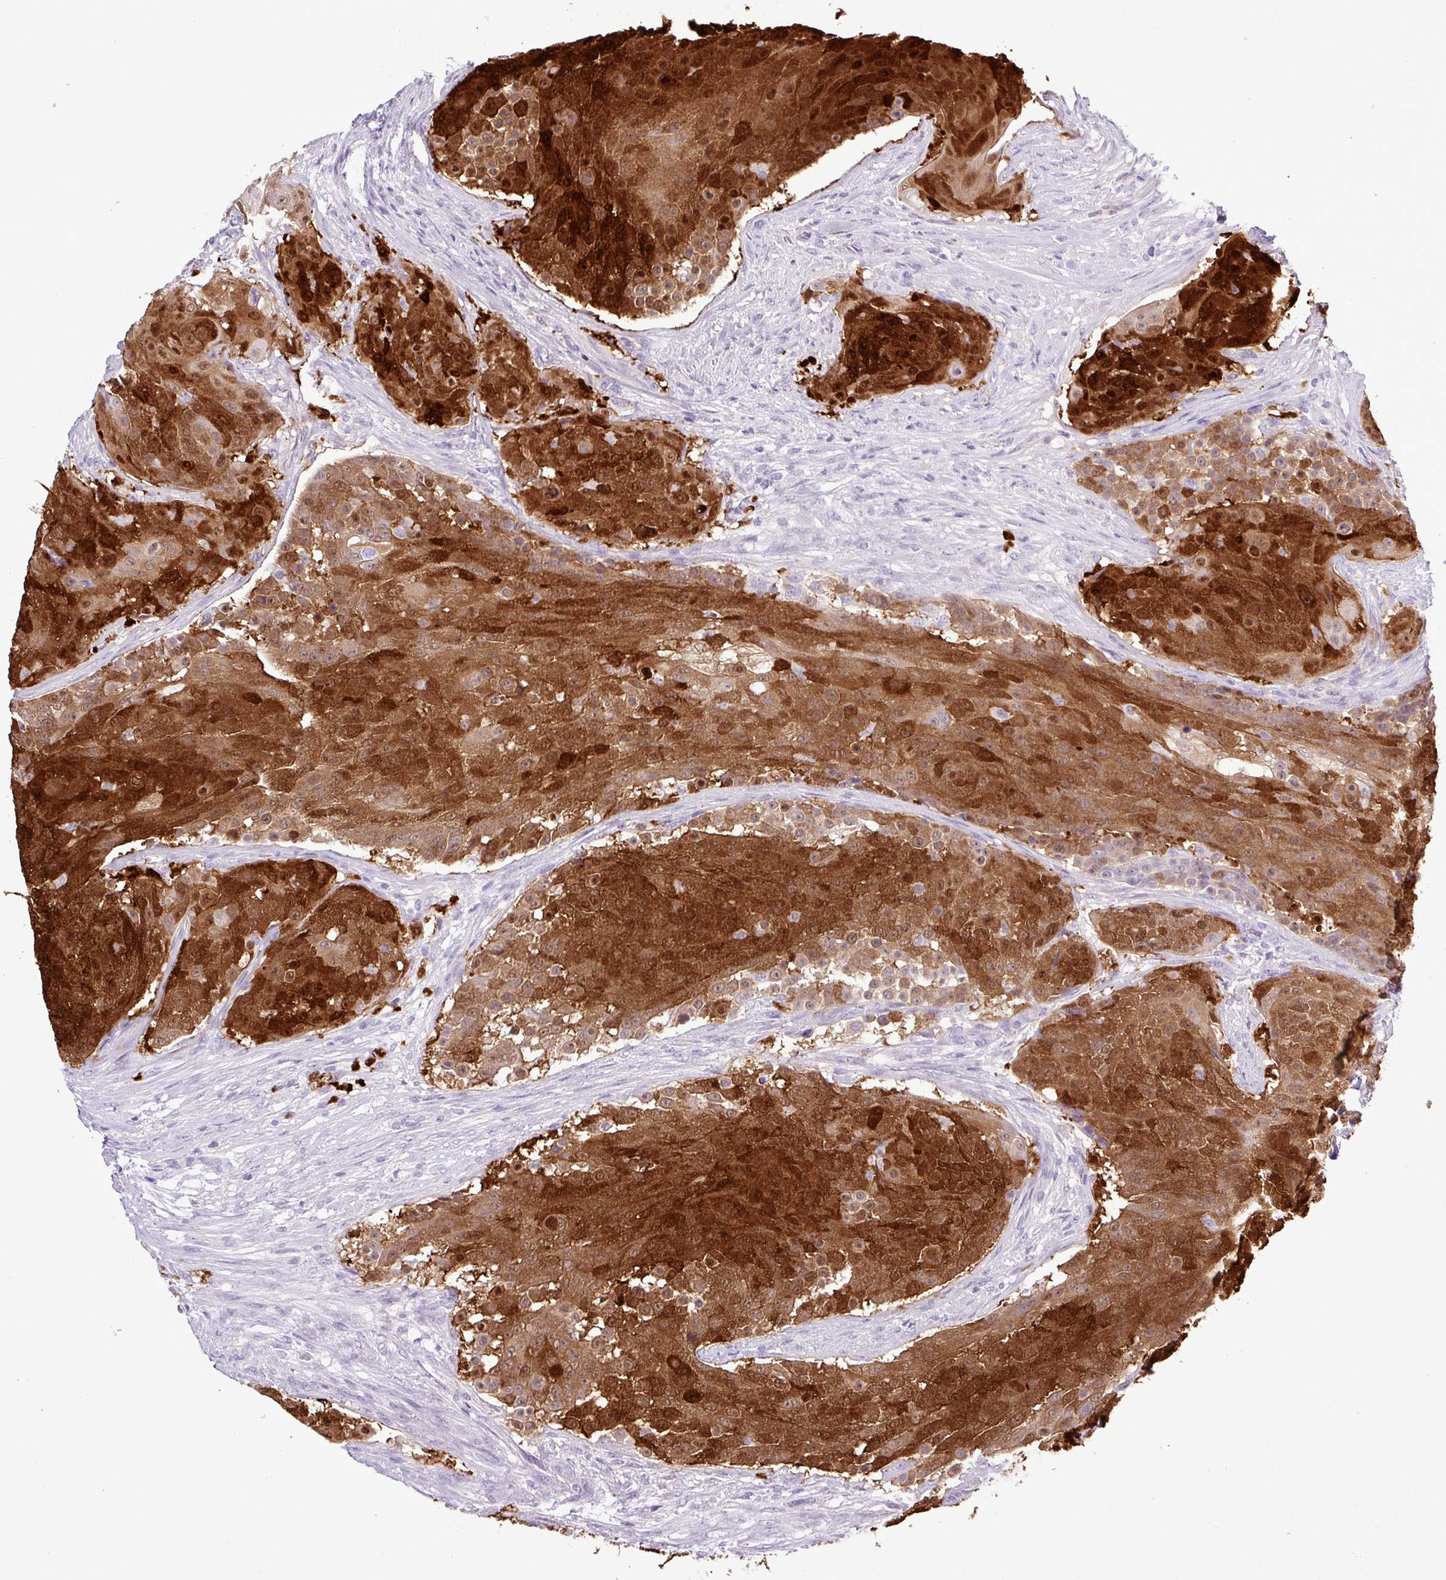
{"staining": {"intensity": "strong", "quantity": ">75%", "location": "cytoplasmic/membranous,nuclear"}, "tissue": "urothelial cancer", "cell_type": "Tumor cells", "image_type": "cancer", "snomed": [{"axis": "morphology", "description": "Urothelial carcinoma, High grade"}, {"axis": "topography", "description": "Urinary bladder"}], "caption": "Tumor cells display high levels of strong cytoplasmic/membranous and nuclear staining in about >75% of cells in urothelial cancer.", "gene": "ALDH3A1", "patient": {"sex": "female", "age": 63}}